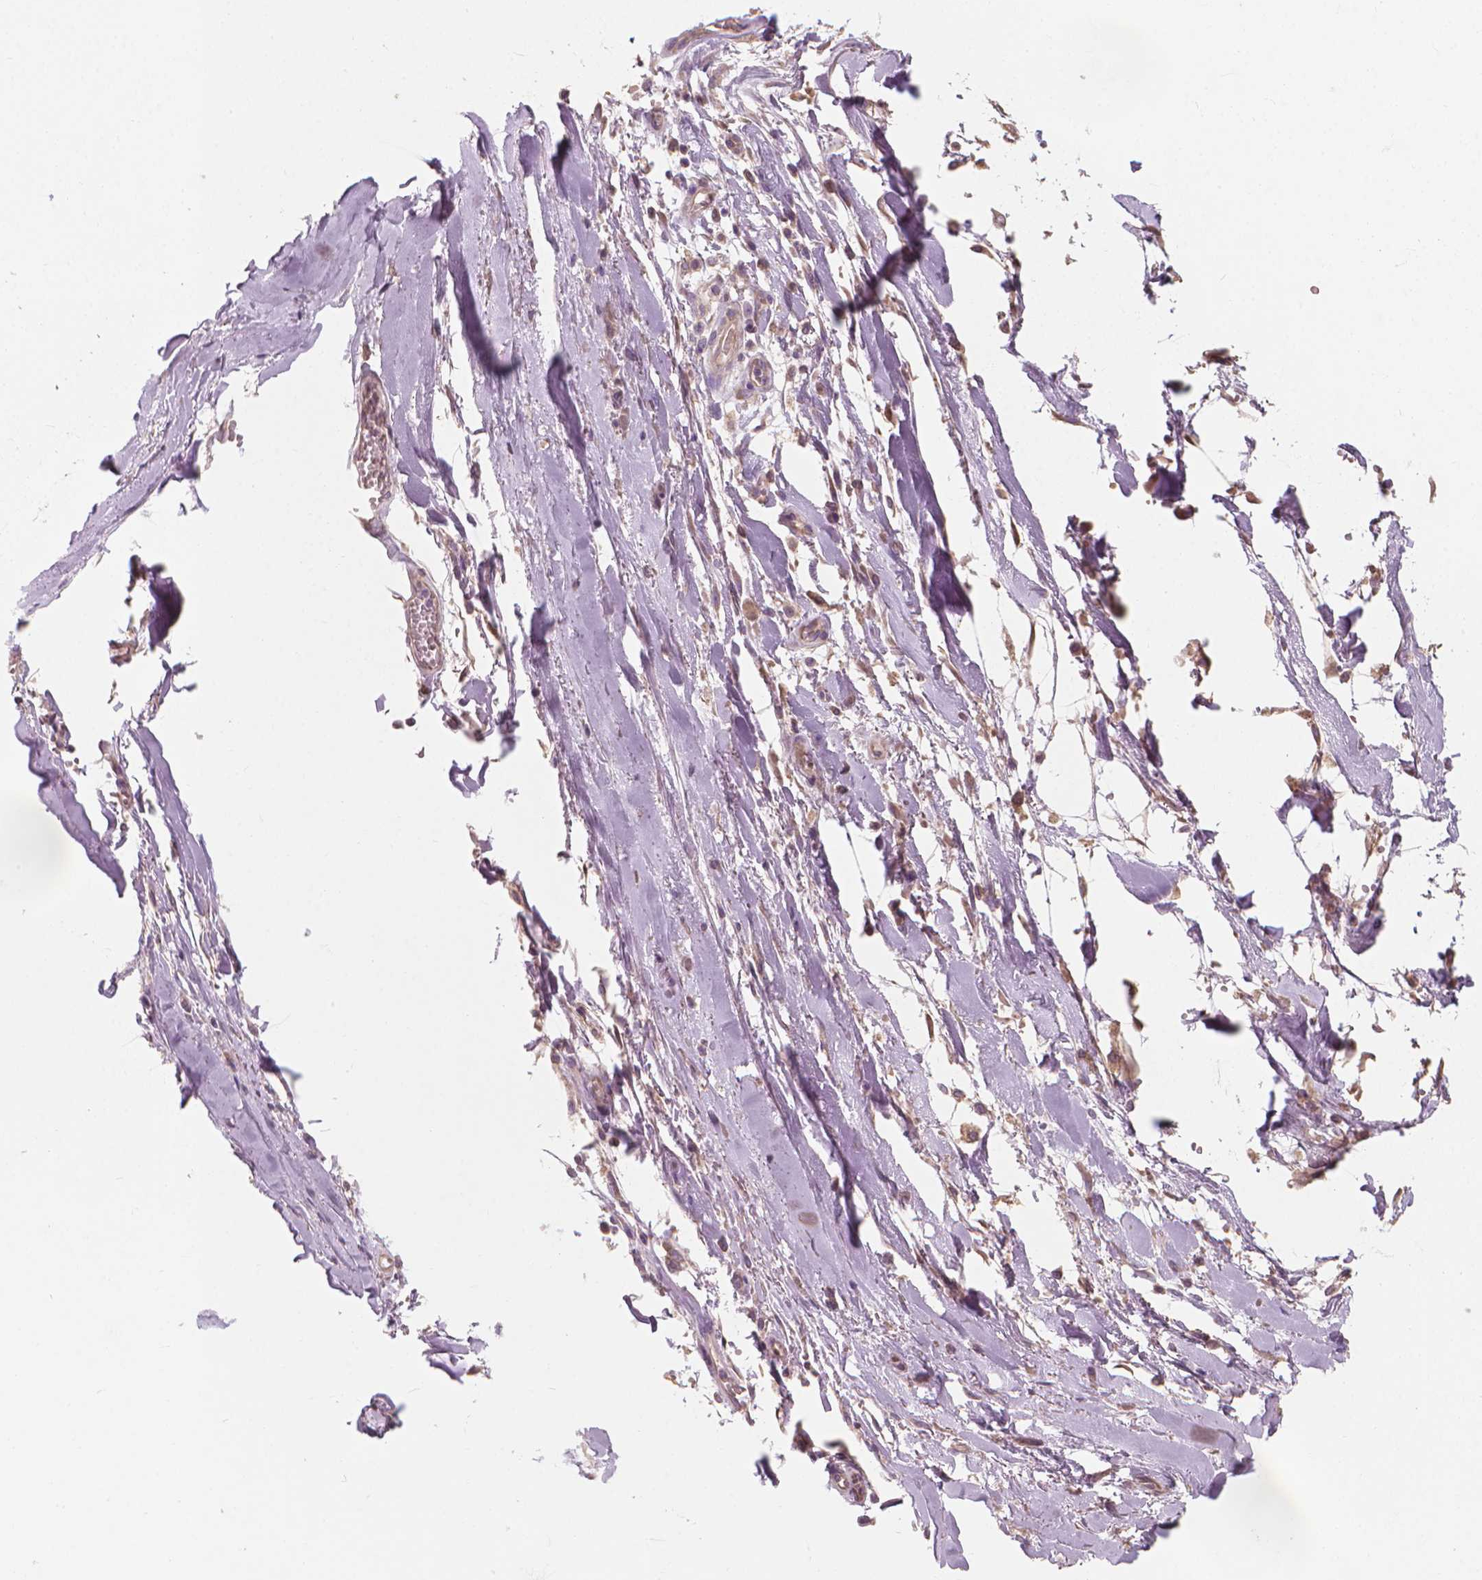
{"staining": {"intensity": "negative", "quantity": "none", "location": "none"}, "tissue": "adipose tissue", "cell_type": "Adipocytes", "image_type": "normal", "snomed": [{"axis": "morphology", "description": "Normal tissue, NOS"}, {"axis": "topography", "description": "Cartilage tissue"}, {"axis": "topography", "description": "Nasopharynx"}, {"axis": "topography", "description": "Thyroid gland"}], "caption": "A high-resolution image shows immunohistochemistry (IHC) staining of normal adipose tissue, which shows no significant positivity in adipocytes. (Brightfield microscopy of DAB (3,3'-diaminobenzidine) immunohistochemistry (IHC) at high magnification).", "gene": "RIIAD1", "patient": {"sex": "male", "age": 63}}